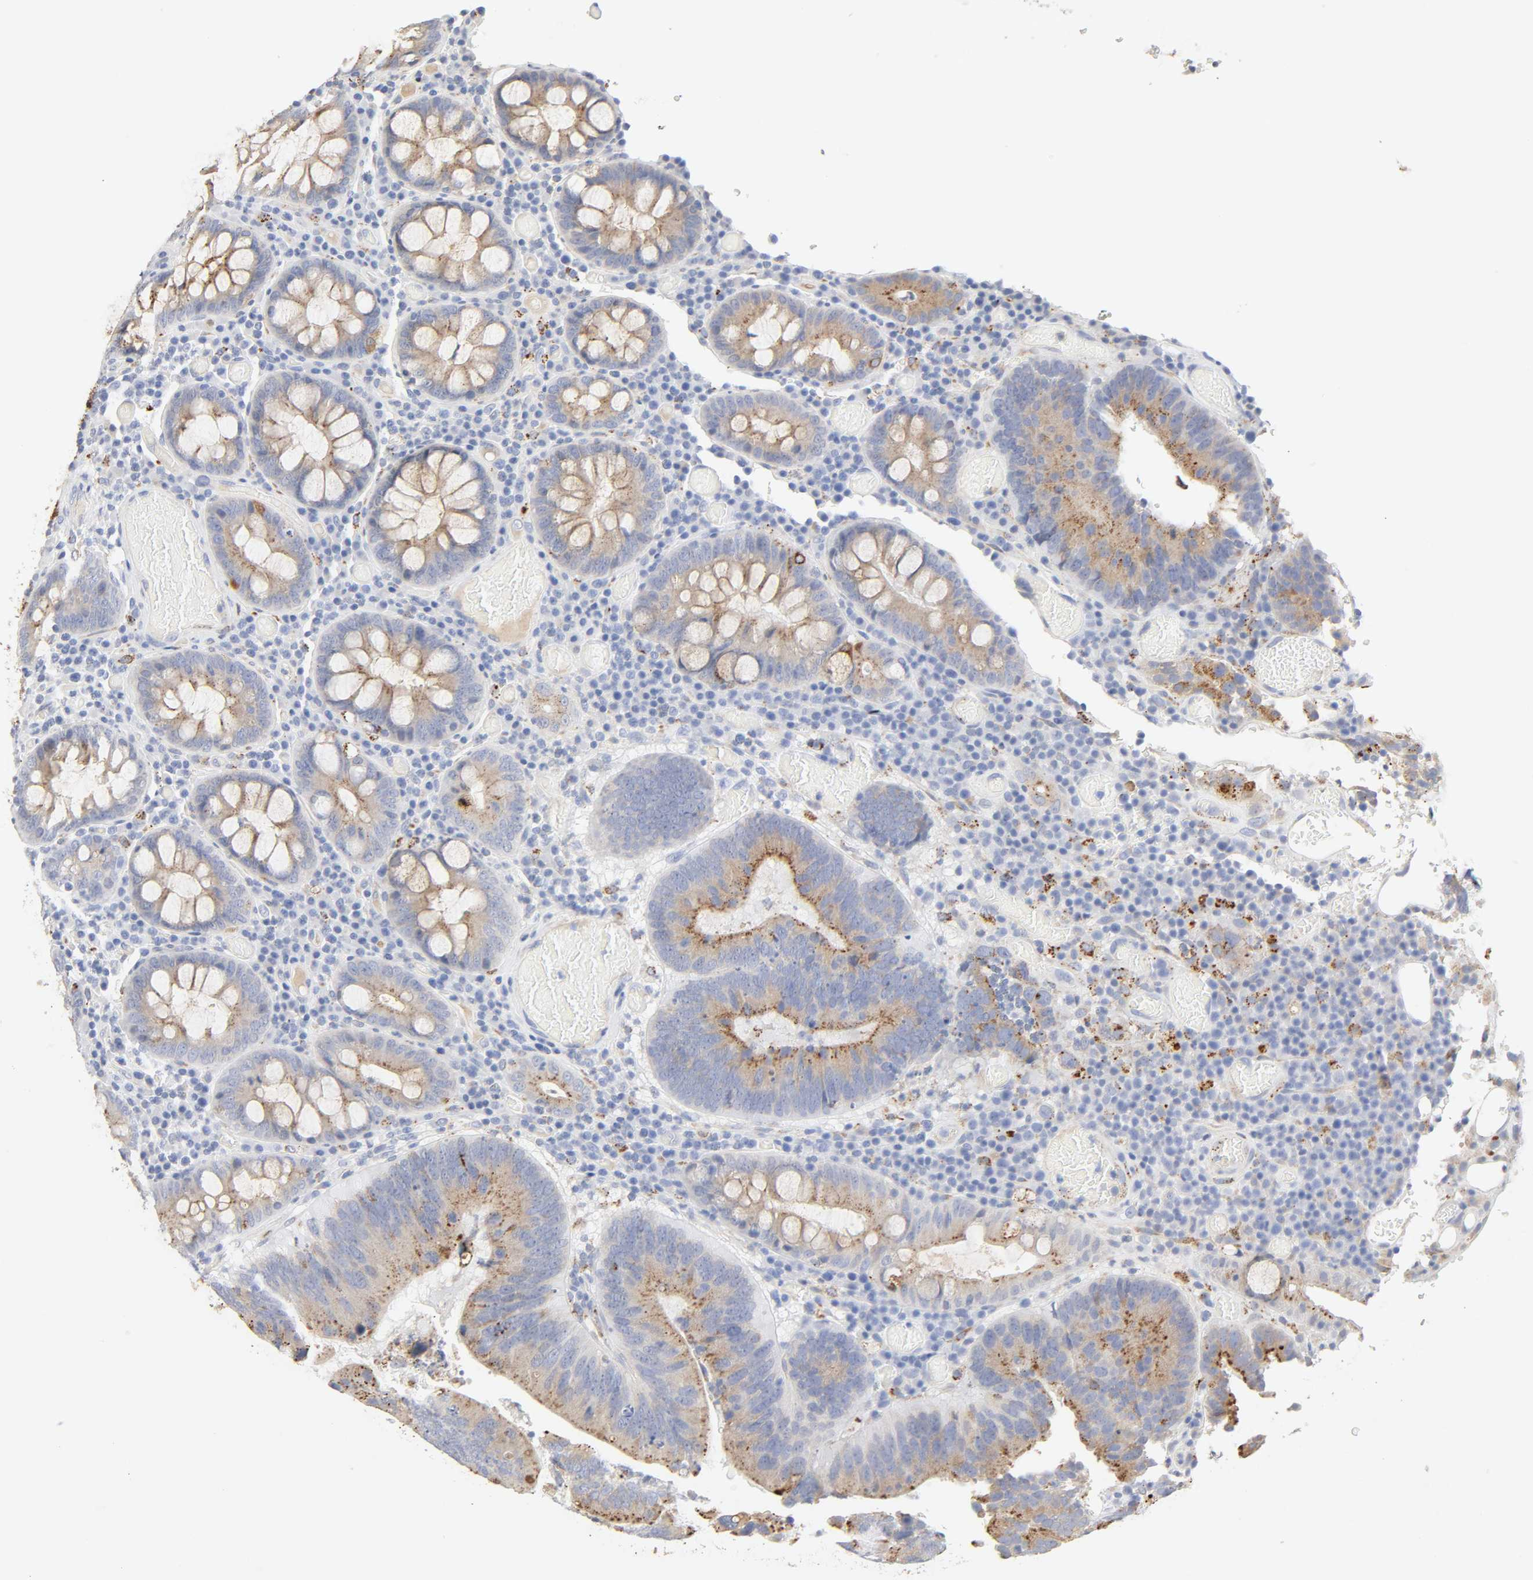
{"staining": {"intensity": "moderate", "quantity": ">75%", "location": "cytoplasmic/membranous"}, "tissue": "colorectal cancer", "cell_type": "Tumor cells", "image_type": "cancer", "snomed": [{"axis": "morphology", "description": "Normal tissue, NOS"}, {"axis": "morphology", "description": "Adenocarcinoma, NOS"}, {"axis": "topography", "description": "Colon"}], "caption": "Immunohistochemical staining of human adenocarcinoma (colorectal) displays medium levels of moderate cytoplasmic/membranous staining in approximately >75% of tumor cells.", "gene": "MAGEB17", "patient": {"sex": "female", "age": 78}}